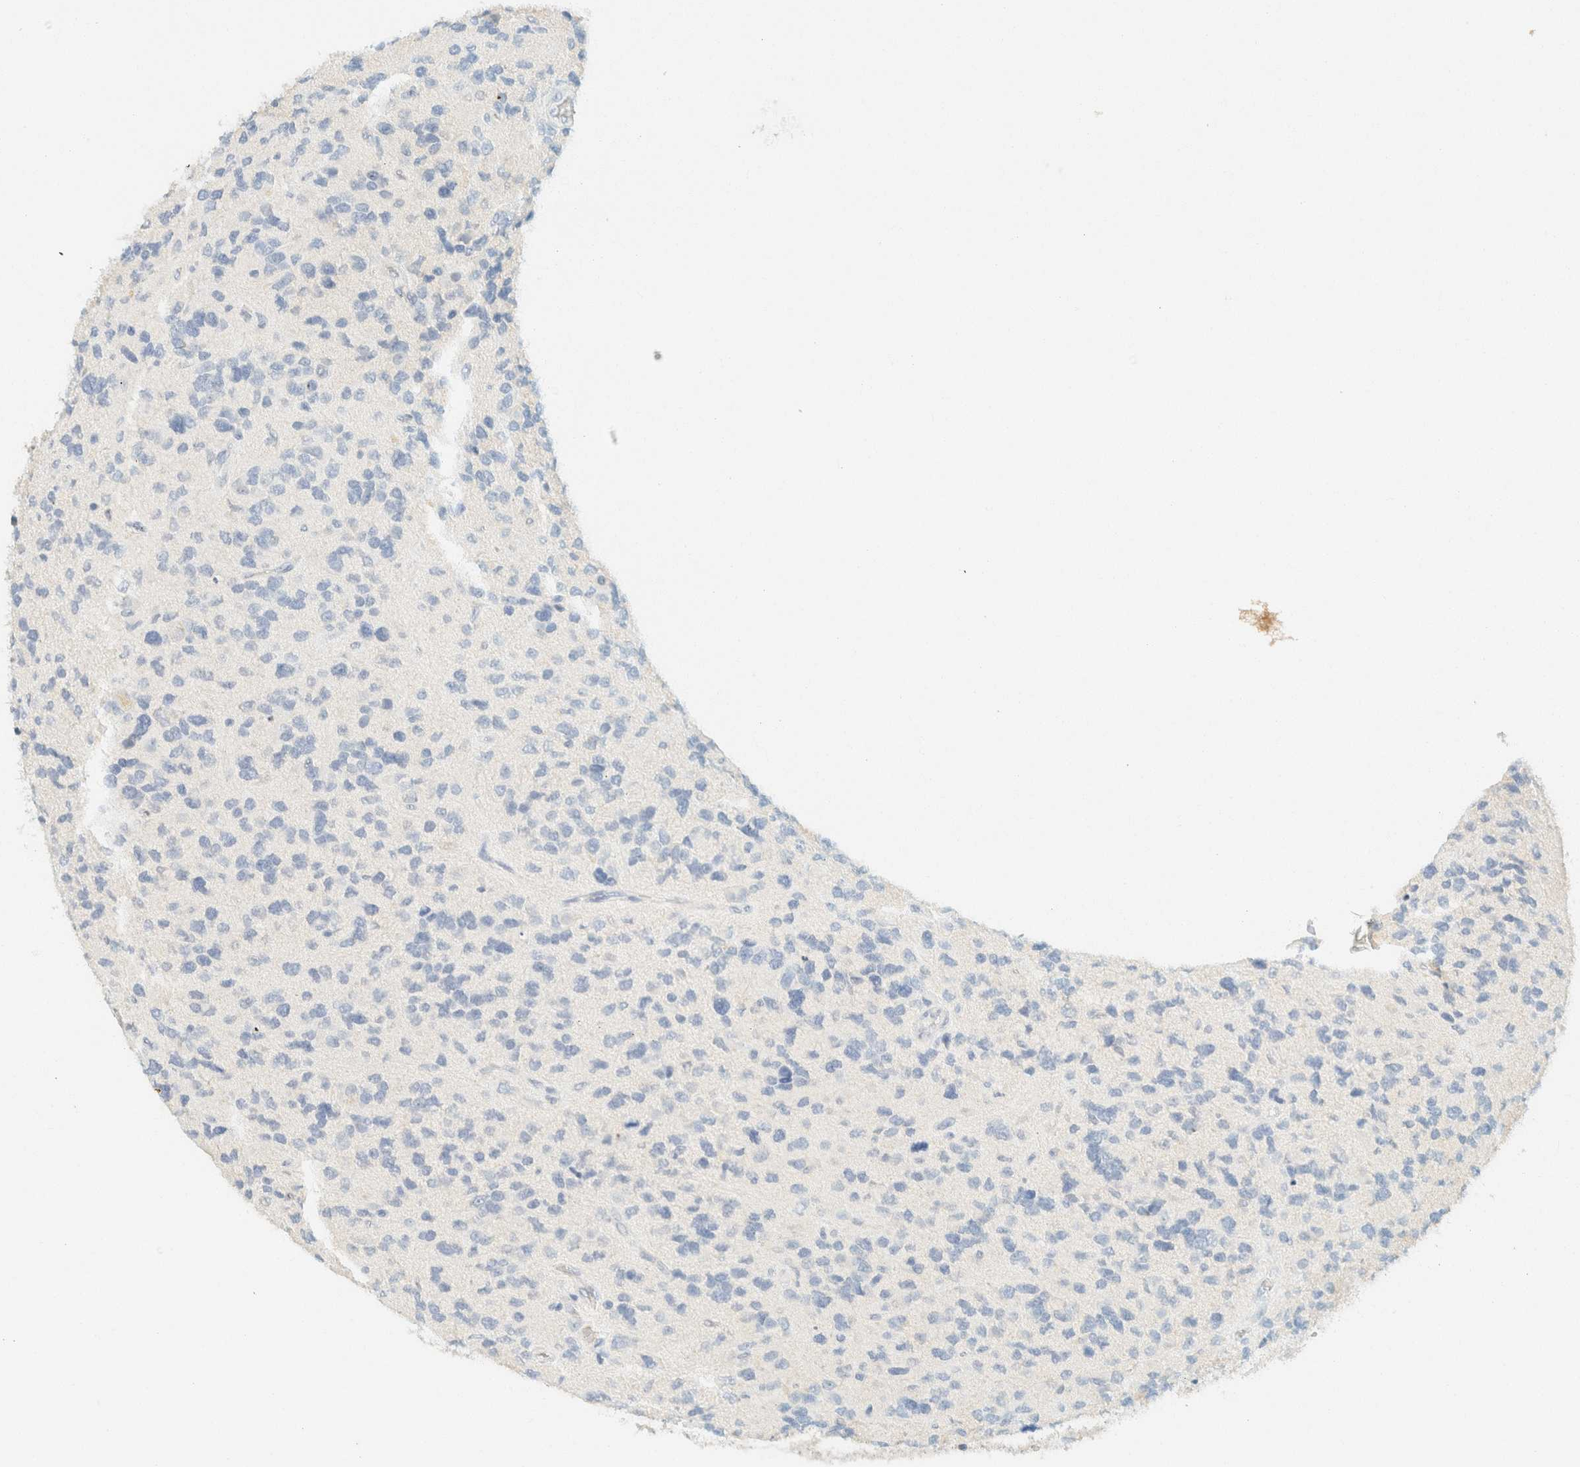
{"staining": {"intensity": "negative", "quantity": "none", "location": "none"}, "tissue": "glioma", "cell_type": "Tumor cells", "image_type": "cancer", "snomed": [{"axis": "morphology", "description": "Glioma, malignant, High grade"}, {"axis": "topography", "description": "Brain"}], "caption": "Immunohistochemistry photomicrograph of neoplastic tissue: human malignant glioma (high-grade) stained with DAB (3,3'-diaminobenzidine) displays no significant protein expression in tumor cells.", "gene": "GPA33", "patient": {"sex": "female", "age": 58}}